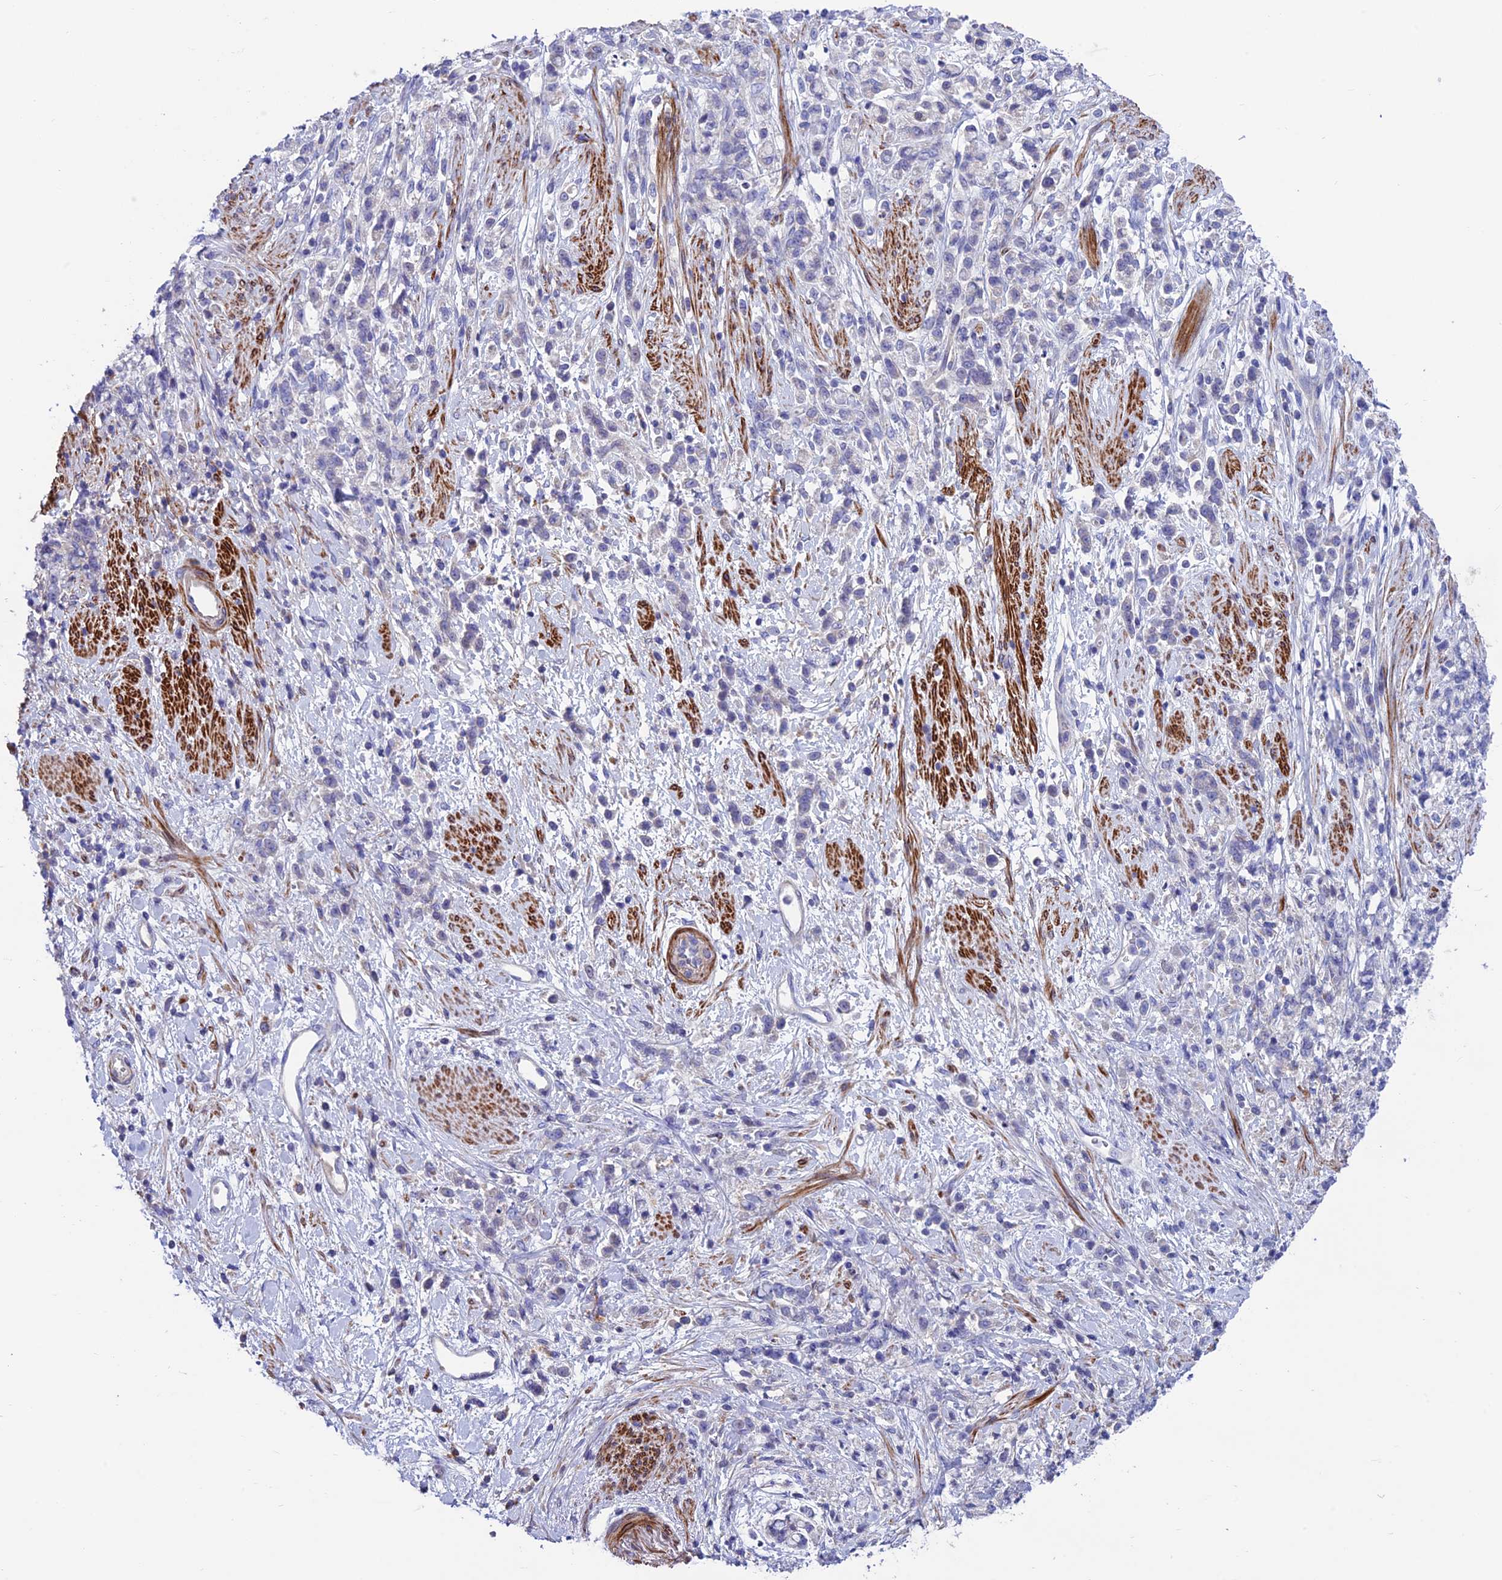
{"staining": {"intensity": "negative", "quantity": "none", "location": "none"}, "tissue": "stomach cancer", "cell_type": "Tumor cells", "image_type": "cancer", "snomed": [{"axis": "morphology", "description": "Adenocarcinoma, NOS"}, {"axis": "topography", "description": "Stomach"}], "caption": "IHC of stomach cancer (adenocarcinoma) displays no expression in tumor cells. (DAB IHC with hematoxylin counter stain).", "gene": "FAM178B", "patient": {"sex": "female", "age": 60}}